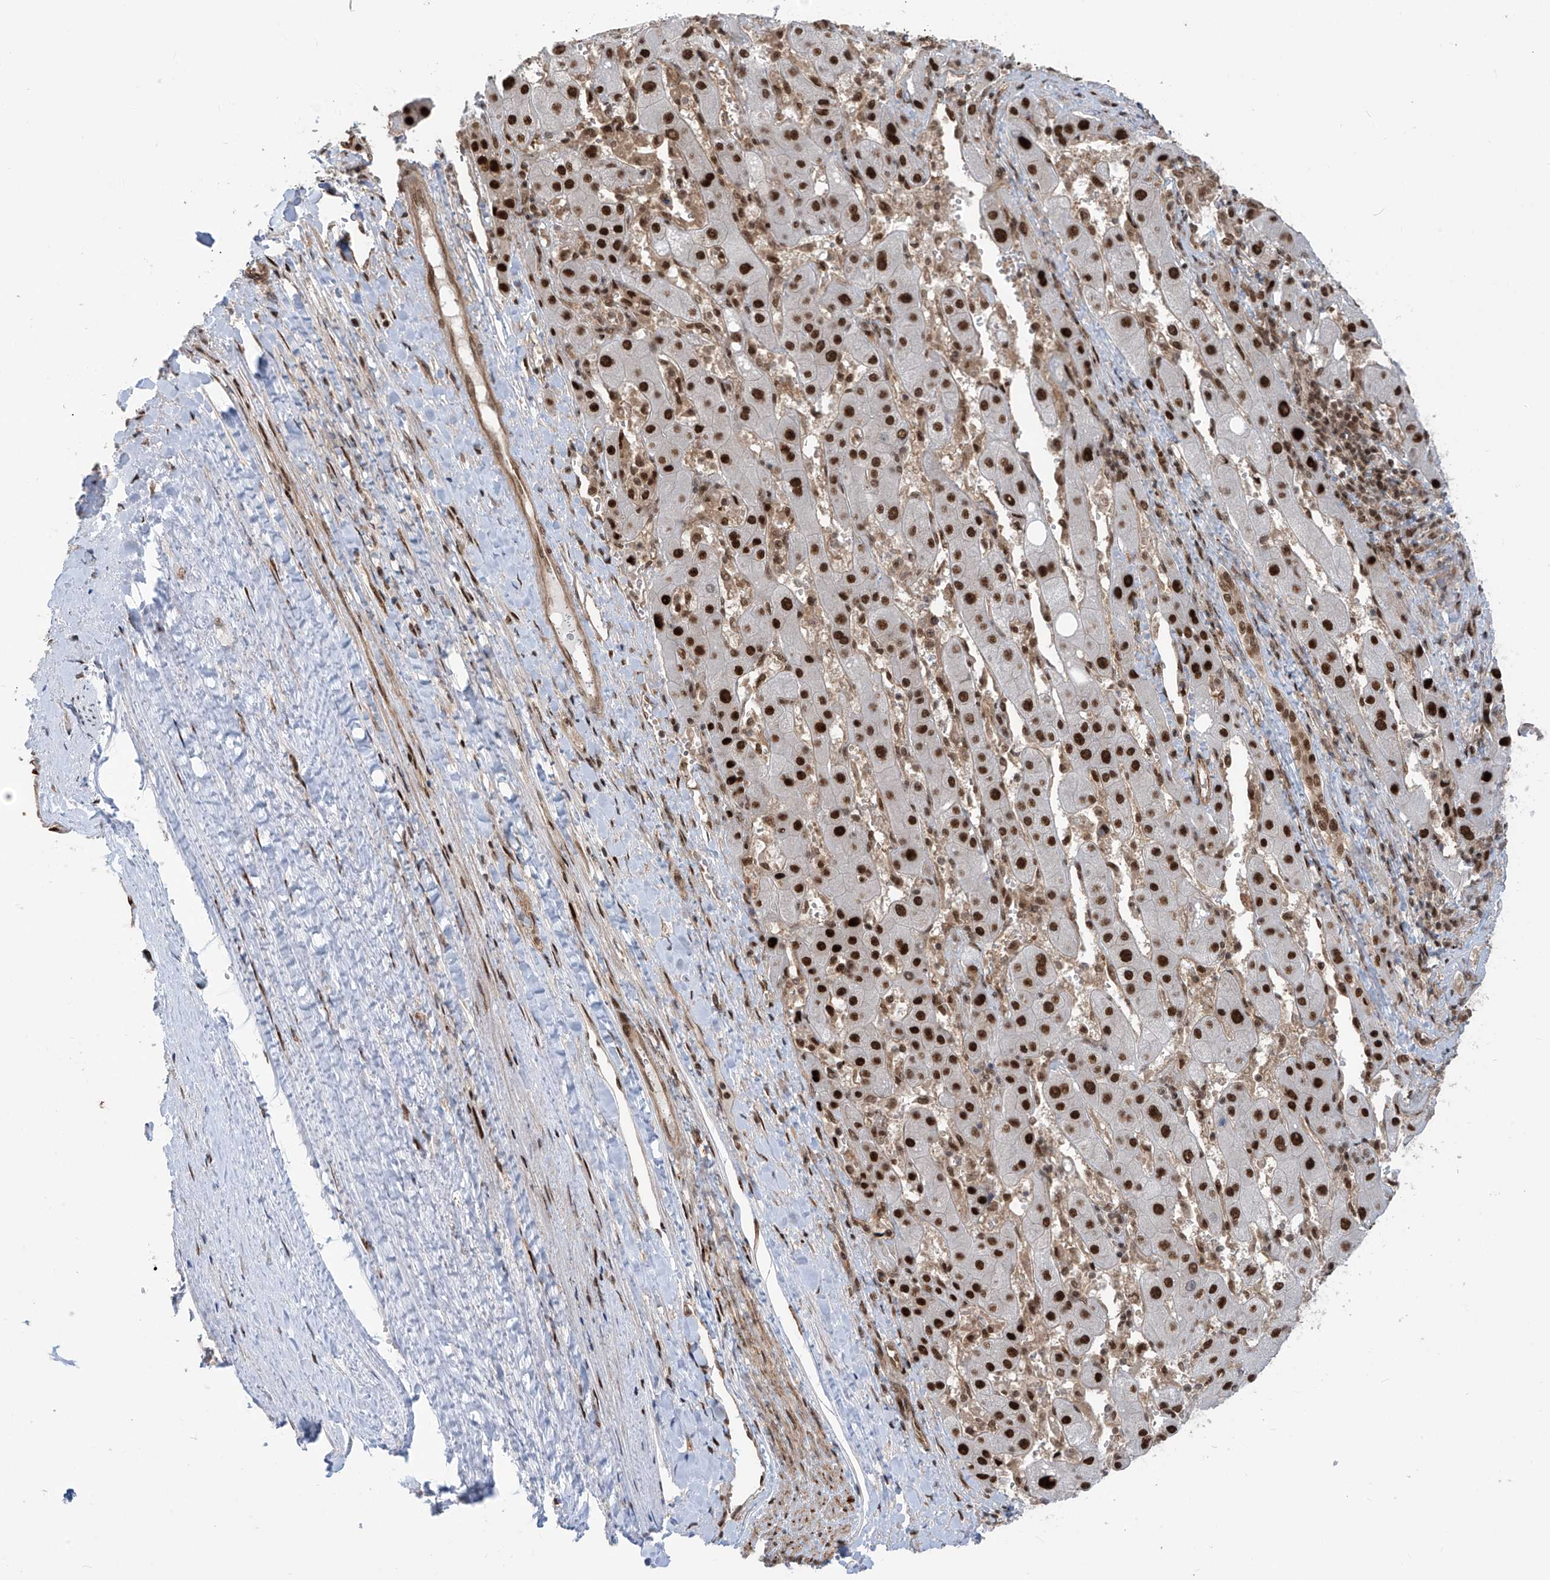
{"staining": {"intensity": "strong", "quantity": ">75%", "location": "nuclear"}, "tissue": "liver cancer", "cell_type": "Tumor cells", "image_type": "cancer", "snomed": [{"axis": "morphology", "description": "Carcinoma, Hepatocellular, NOS"}, {"axis": "topography", "description": "Liver"}], "caption": "This is an image of immunohistochemistry (IHC) staining of hepatocellular carcinoma (liver), which shows strong expression in the nuclear of tumor cells.", "gene": "LAGE3", "patient": {"sex": "female", "age": 73}}